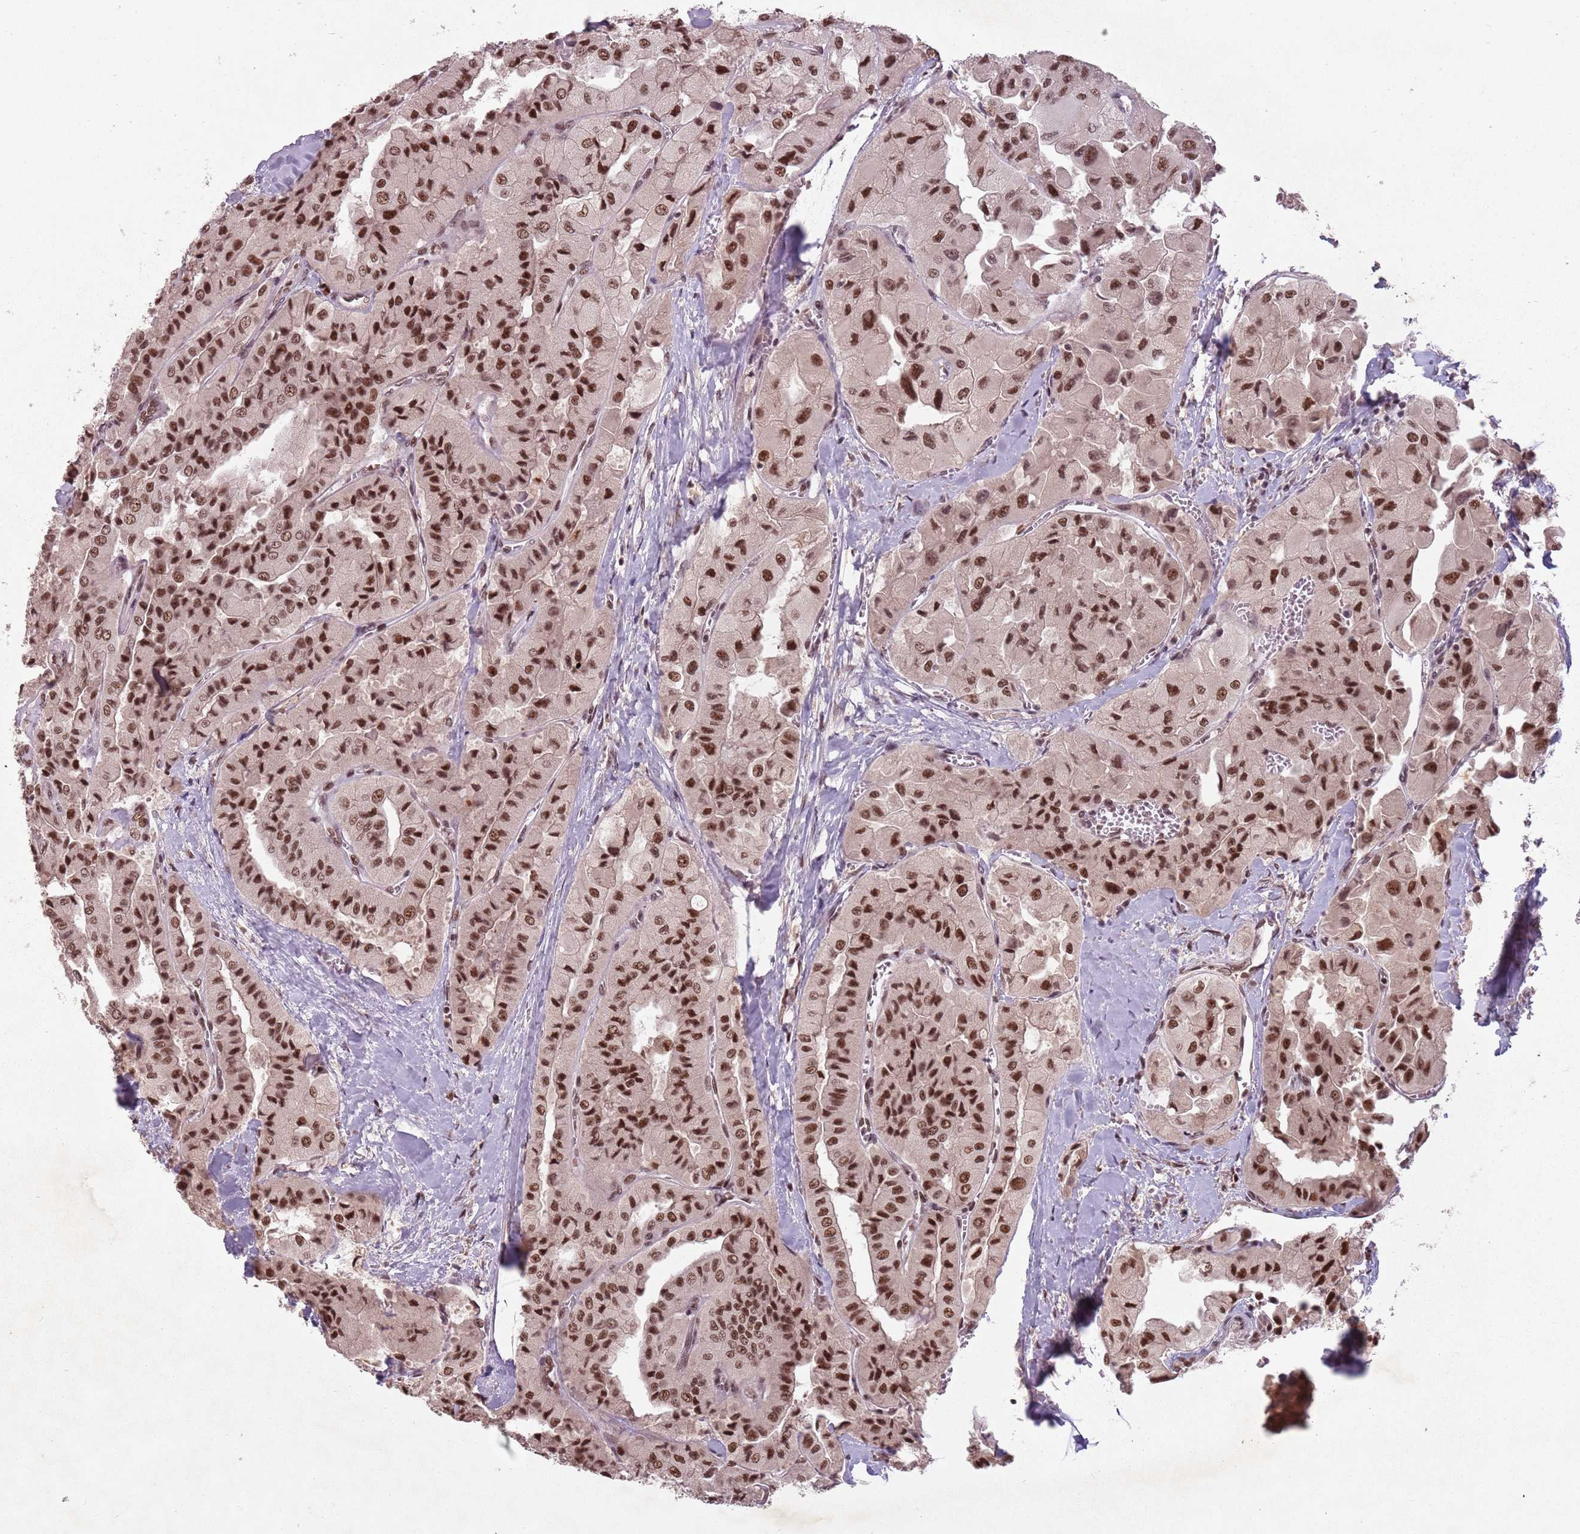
{"staining": {"intensity": "strong", "quantity": ">75%", "location": "nuclear"}, "tissue": "thyroid cancer", "cell_type": "Tumor cells", "image_type": "cancer", "snomed": [{"axis": "morphology", "description": "Normal tissue, NOS"}, {"axis": "morphology", "description": "Papillary adenocarcinoma, NOS"}, {"axis": "topography", "description": "Thyroid gland"}], "caption": "IHC histopathology image of neoplastic tissue: human thyroid cancer (papillary adenocarcinoma) stained using immunohistochemistry displays high levels of strong protein expression localized specifically in the nuclear of tumor cells, appearing as a nuclear brown color.", "gene": "NCBP1", "patient": {"sex": "female", "age": 59}}